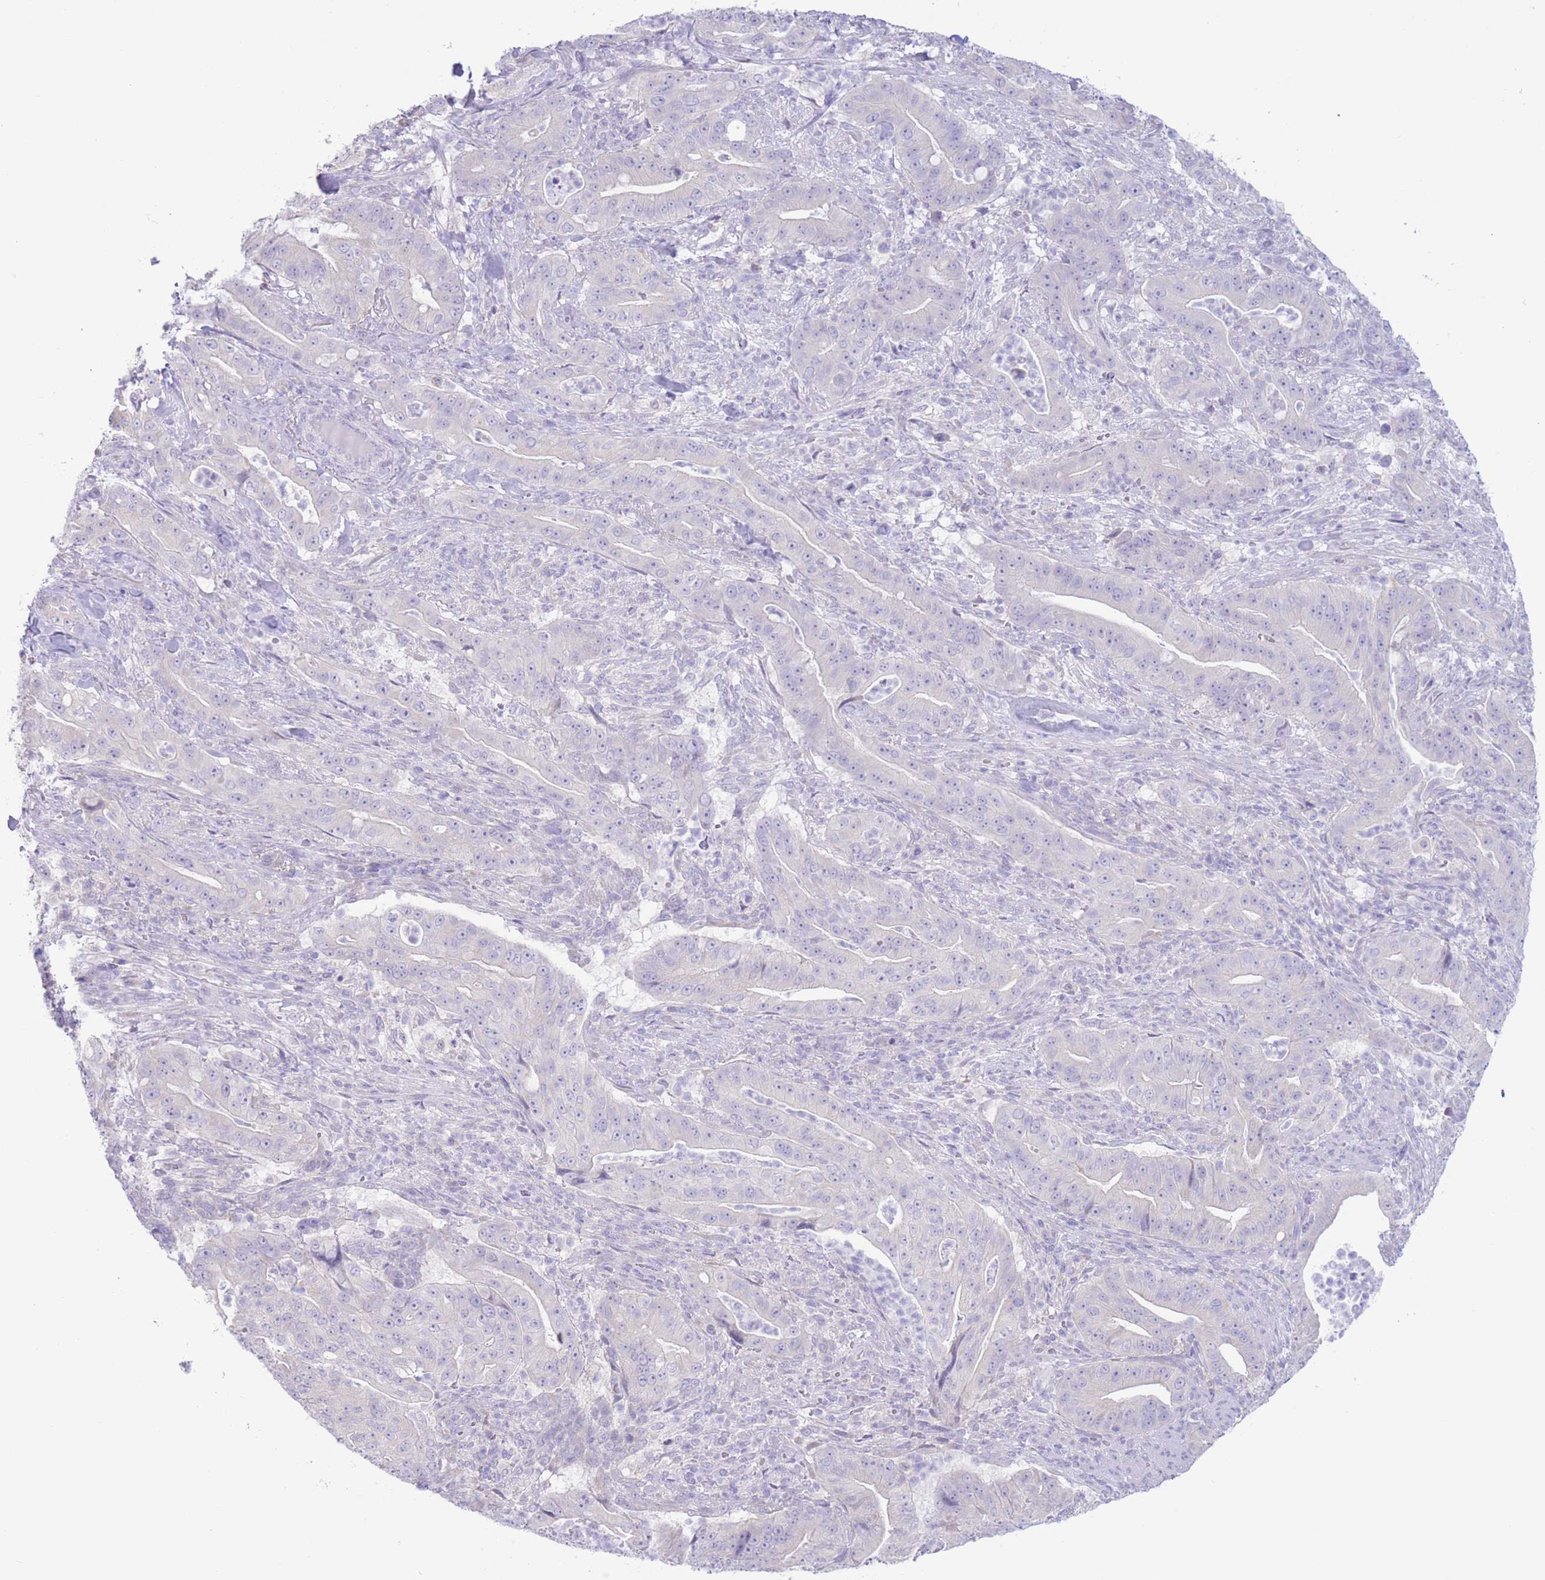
{"staining": {"intensity": "negative", "quantity": "none", "location": "none"}, "tissue": "pancreatic cancer", "cell_type": "Tumor cells", "image_type": "cancer", "snomed": [{"axis": "morphology", "description": "Adenocarcinoma, NOS"}, {"axis": "topography", "description": "Pancreas"}], "caption": "A histopathology image of pancreatic adenocarcinoma stained for a protein reveals no brown staining in tumor cells.", "gene": "FAH", "patient": {"sex": "male", "age": 71}}